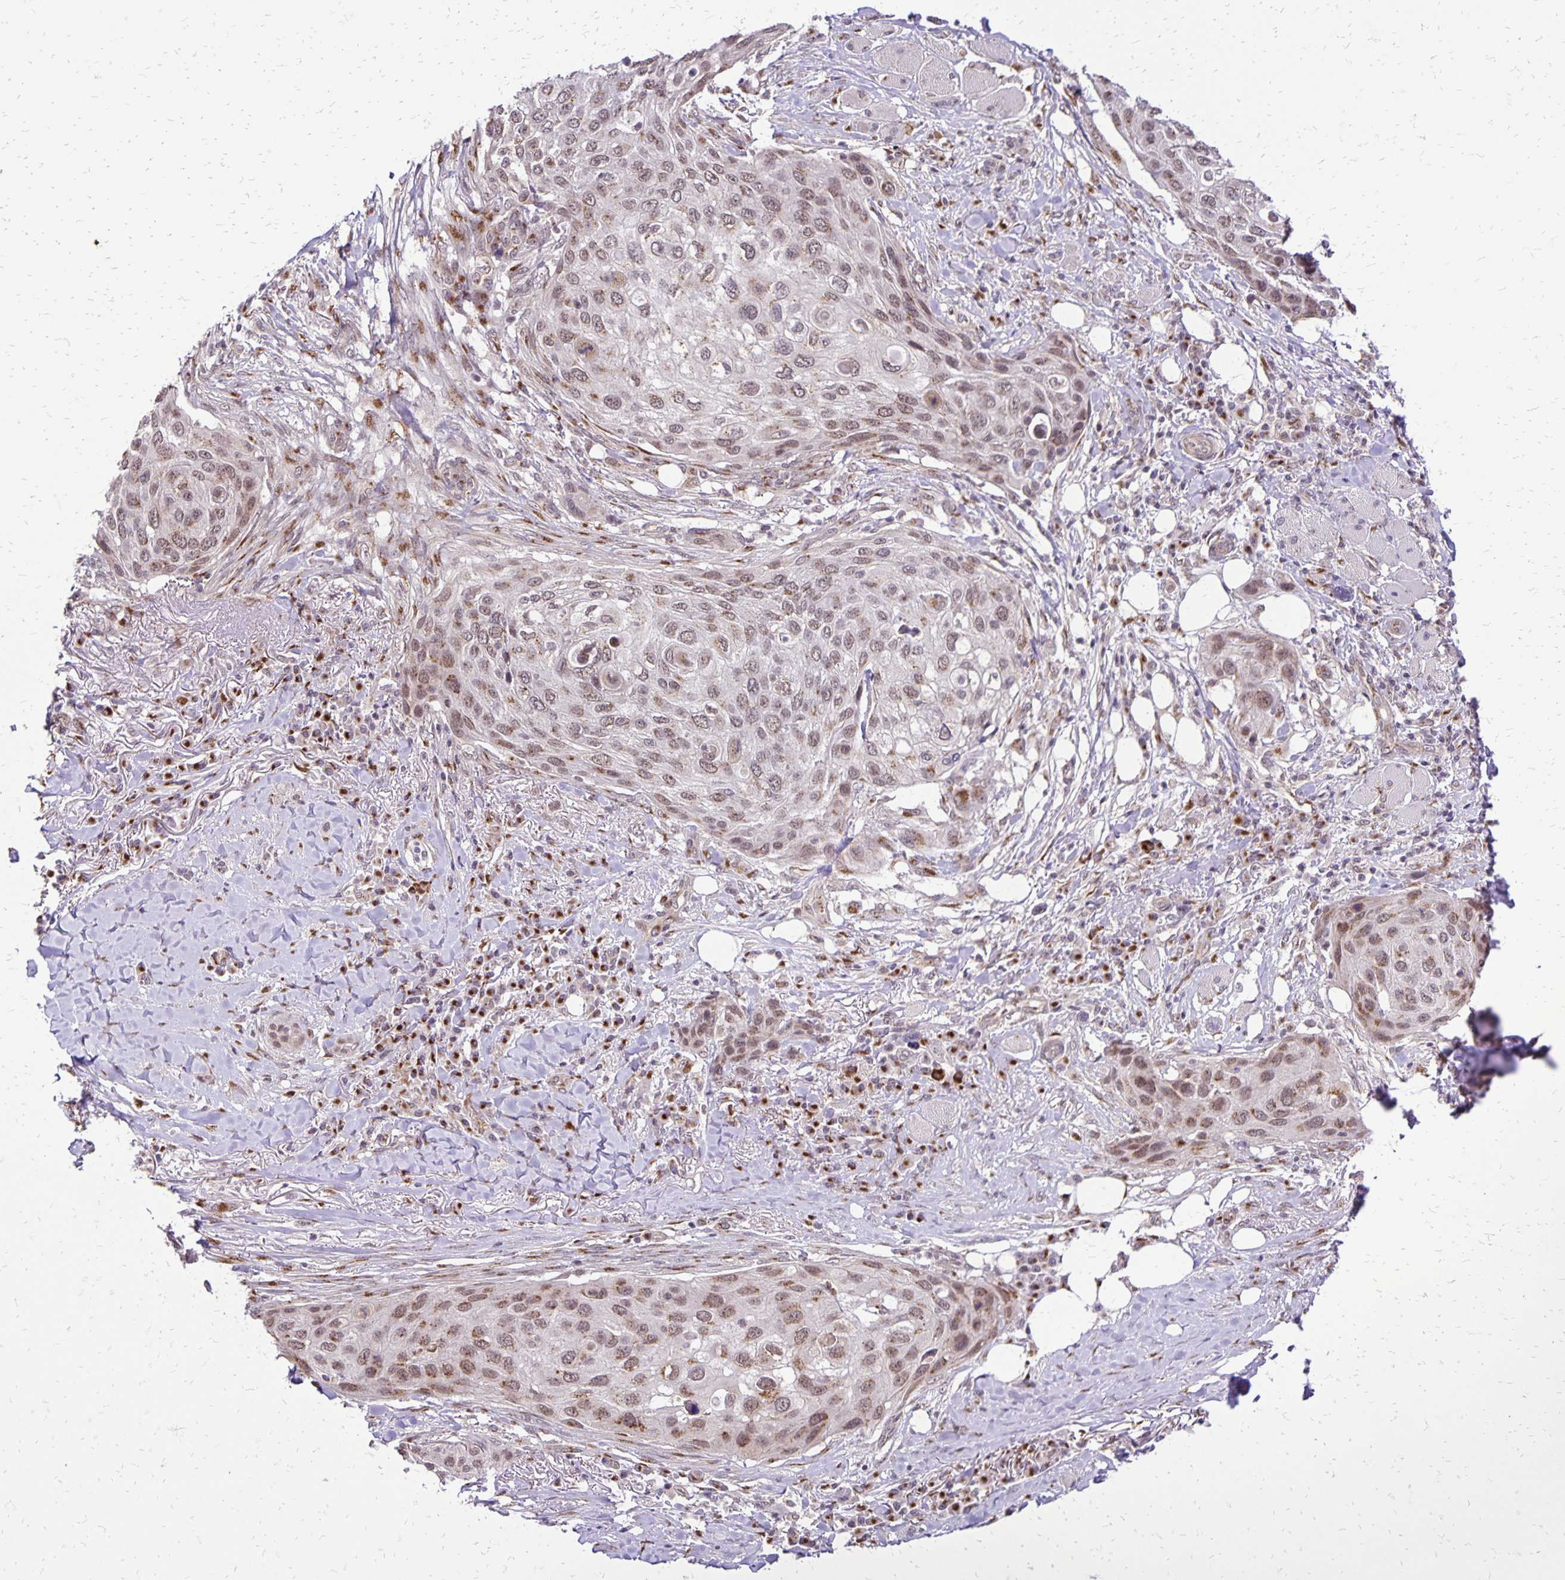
{"staining": {"intensity": "weak", "quantity": "25%-75%", "location": "cytoplasmic/membranous,nuclear"}, "tissue": "skin cancer", "cell_type": "Tumor cells", "image_type": "cancer", "snomed": [{"axis": "morphology", "description": "Squamous cell carcinoma, NOS"}, {"axis": "topography", "description": "Skin"}], "caption": "Skin squamous cell carcinoma tissue demonstrates weak cytoplasmic/membranous and nuclear staining in approximately 25%-75% of tumor cells, visualized by immunohistochemistry.", "gene": "GOLGA5", "patient": {"sex": "female", "age": 87}}